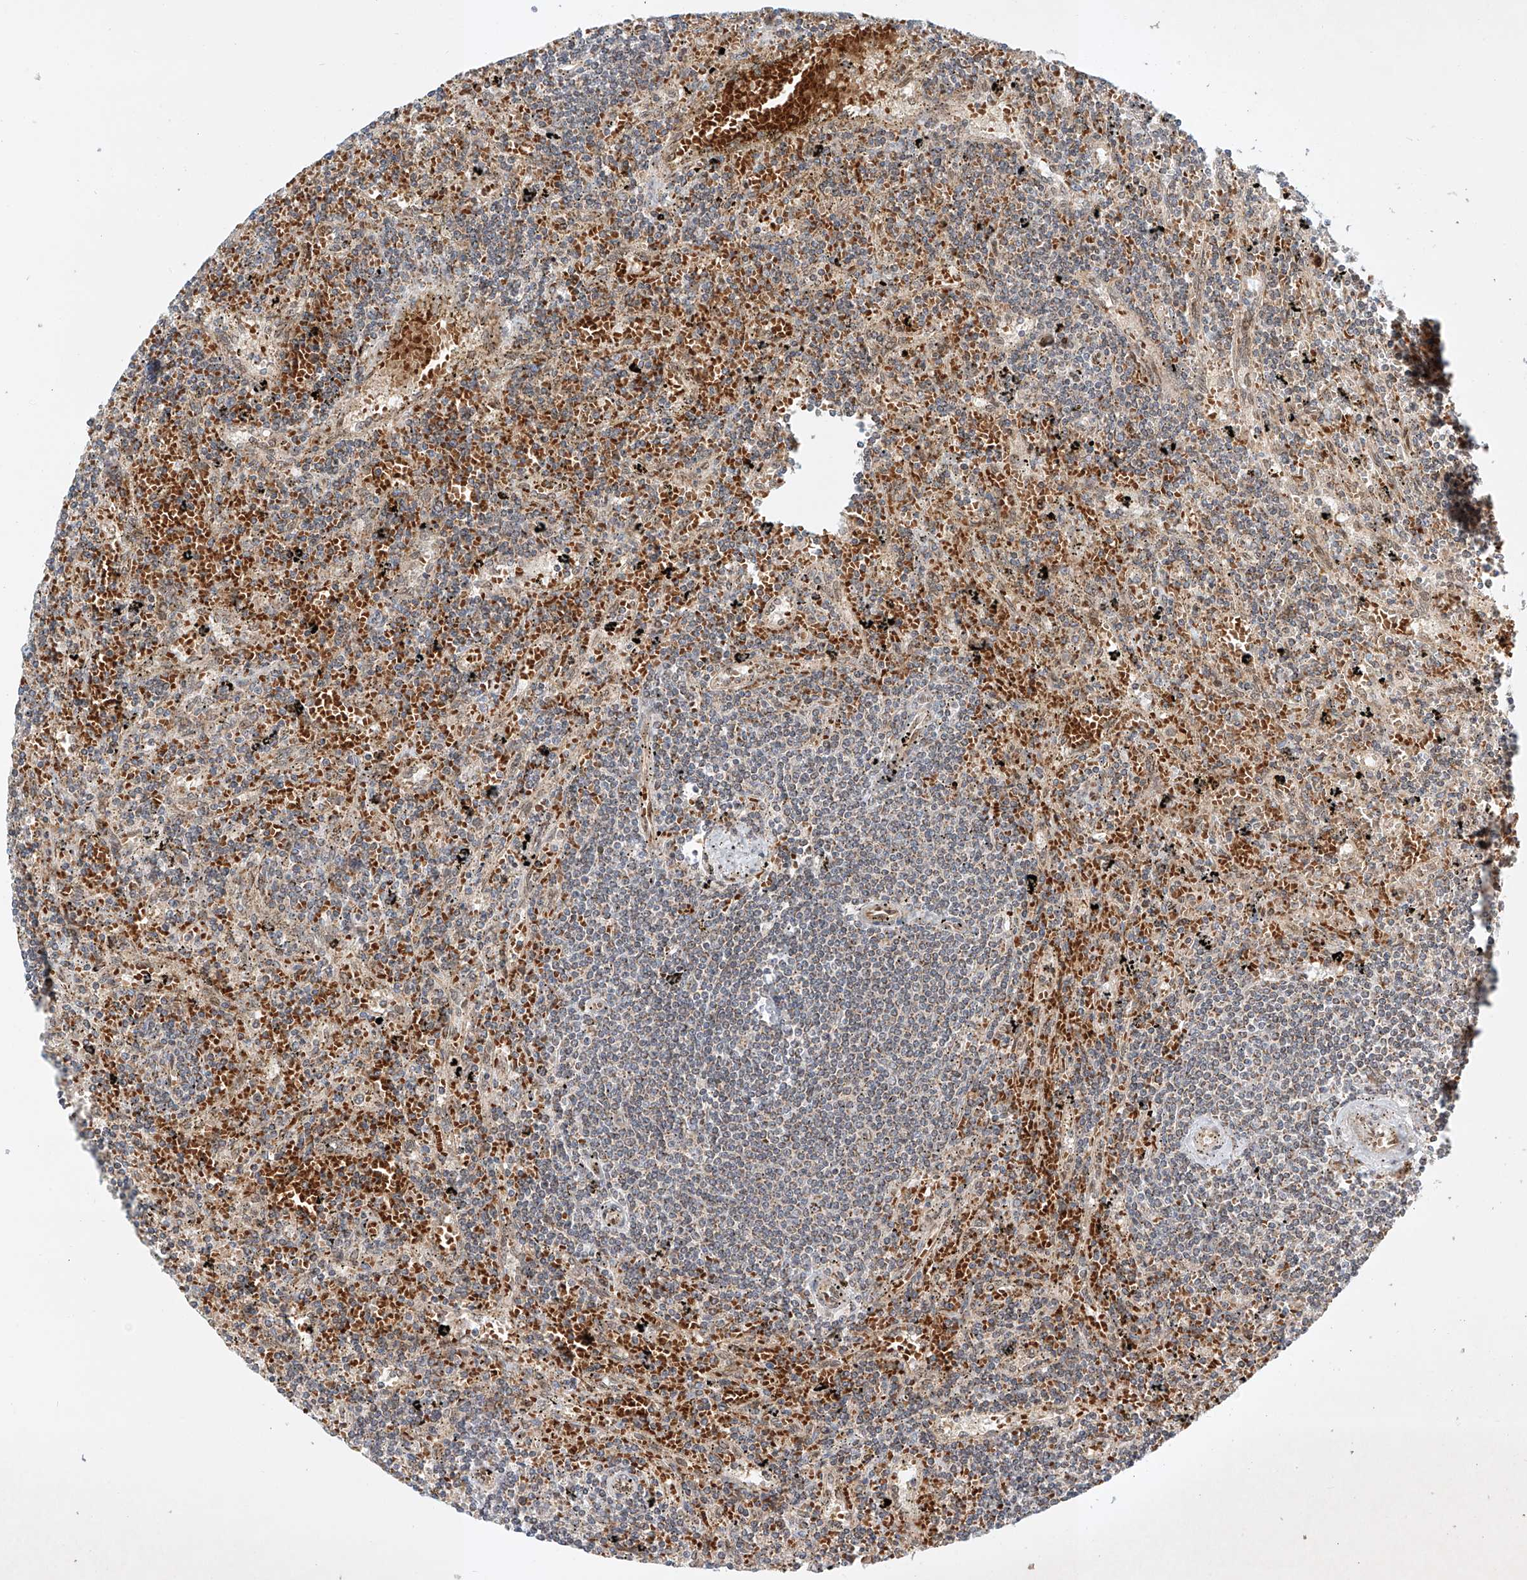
{"staining": {"intensity": "negative", "quantity": "none", "location": "none"}, "tissue": "lymphoma", "cell_type": "Tumor cells", "image_type": "cancer", "snomed": [{"axis": "morphology", "description": "Malignant lymphoma, non-Hodgkin's type, Low grade"}, {"axis": "topography", "description": "Spleen"}], "caption": "Tumor cells show no significant protein positivity in lymphoma.", "gene": "EPG5", "patient": {"sex": "male", "age": 76}}